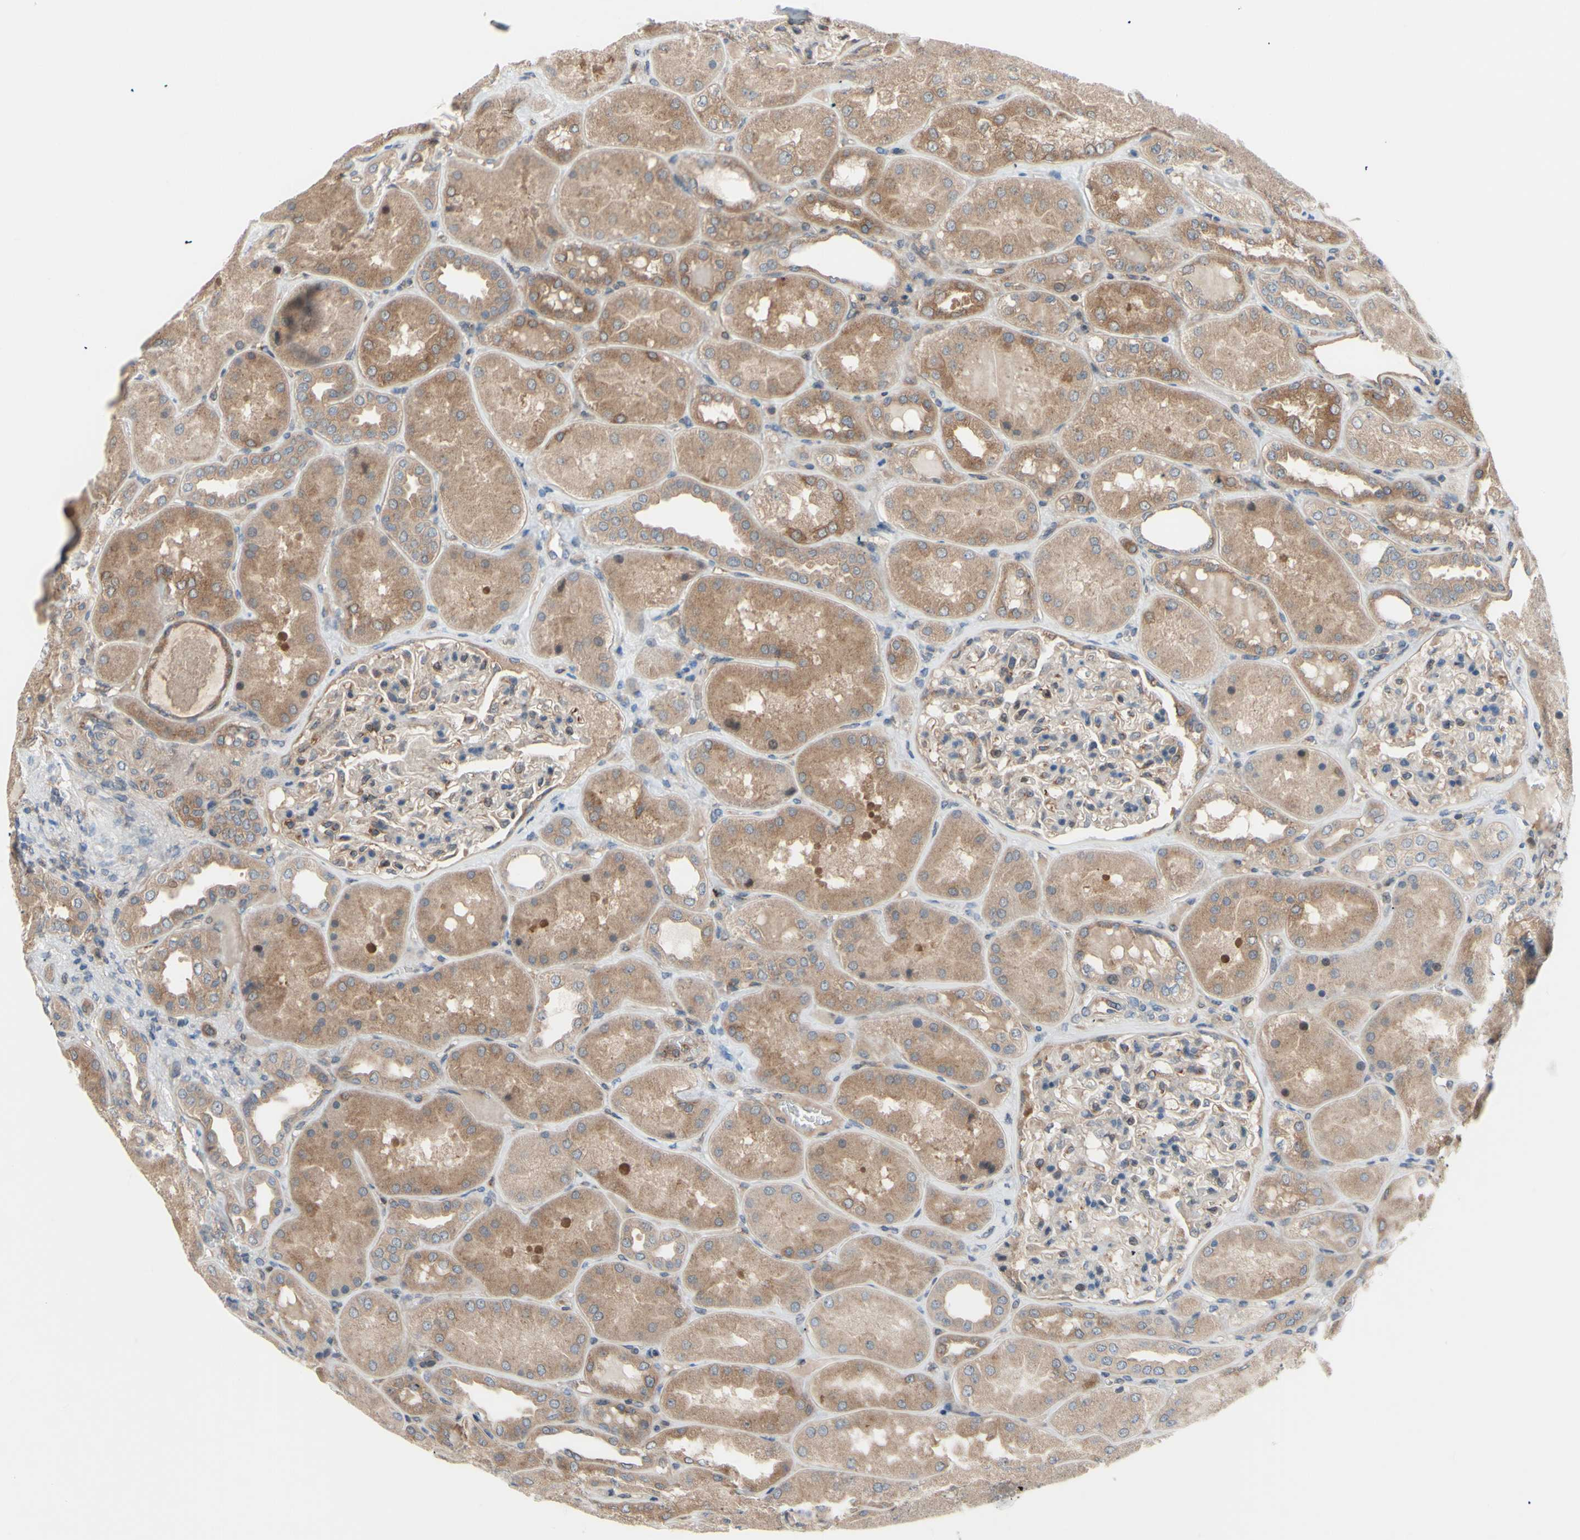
{"staining": {"intensity": "weak", "quantity": ">75%", "location": "cytoplasmic/membranous"}, "tissue": "kidney", "cell_type": "Cells in glomeruli", "image_type": "normal", "snomed": [{"axis": "morphology", "description": "Normal tissue, NOS"}, {"axis": "topography", "description": "Kidney"}], "caption": "The histopathology image exhibits staining of benign kidney, revealing weak cytoplasmic/membranous protein positivity (brown color) within cells in glomeruli. (Brightfield microscopy of DAB IHC at high magnification).", "gene": "DYNLRB1", "patient": {"sex": "female", "age": 56}}